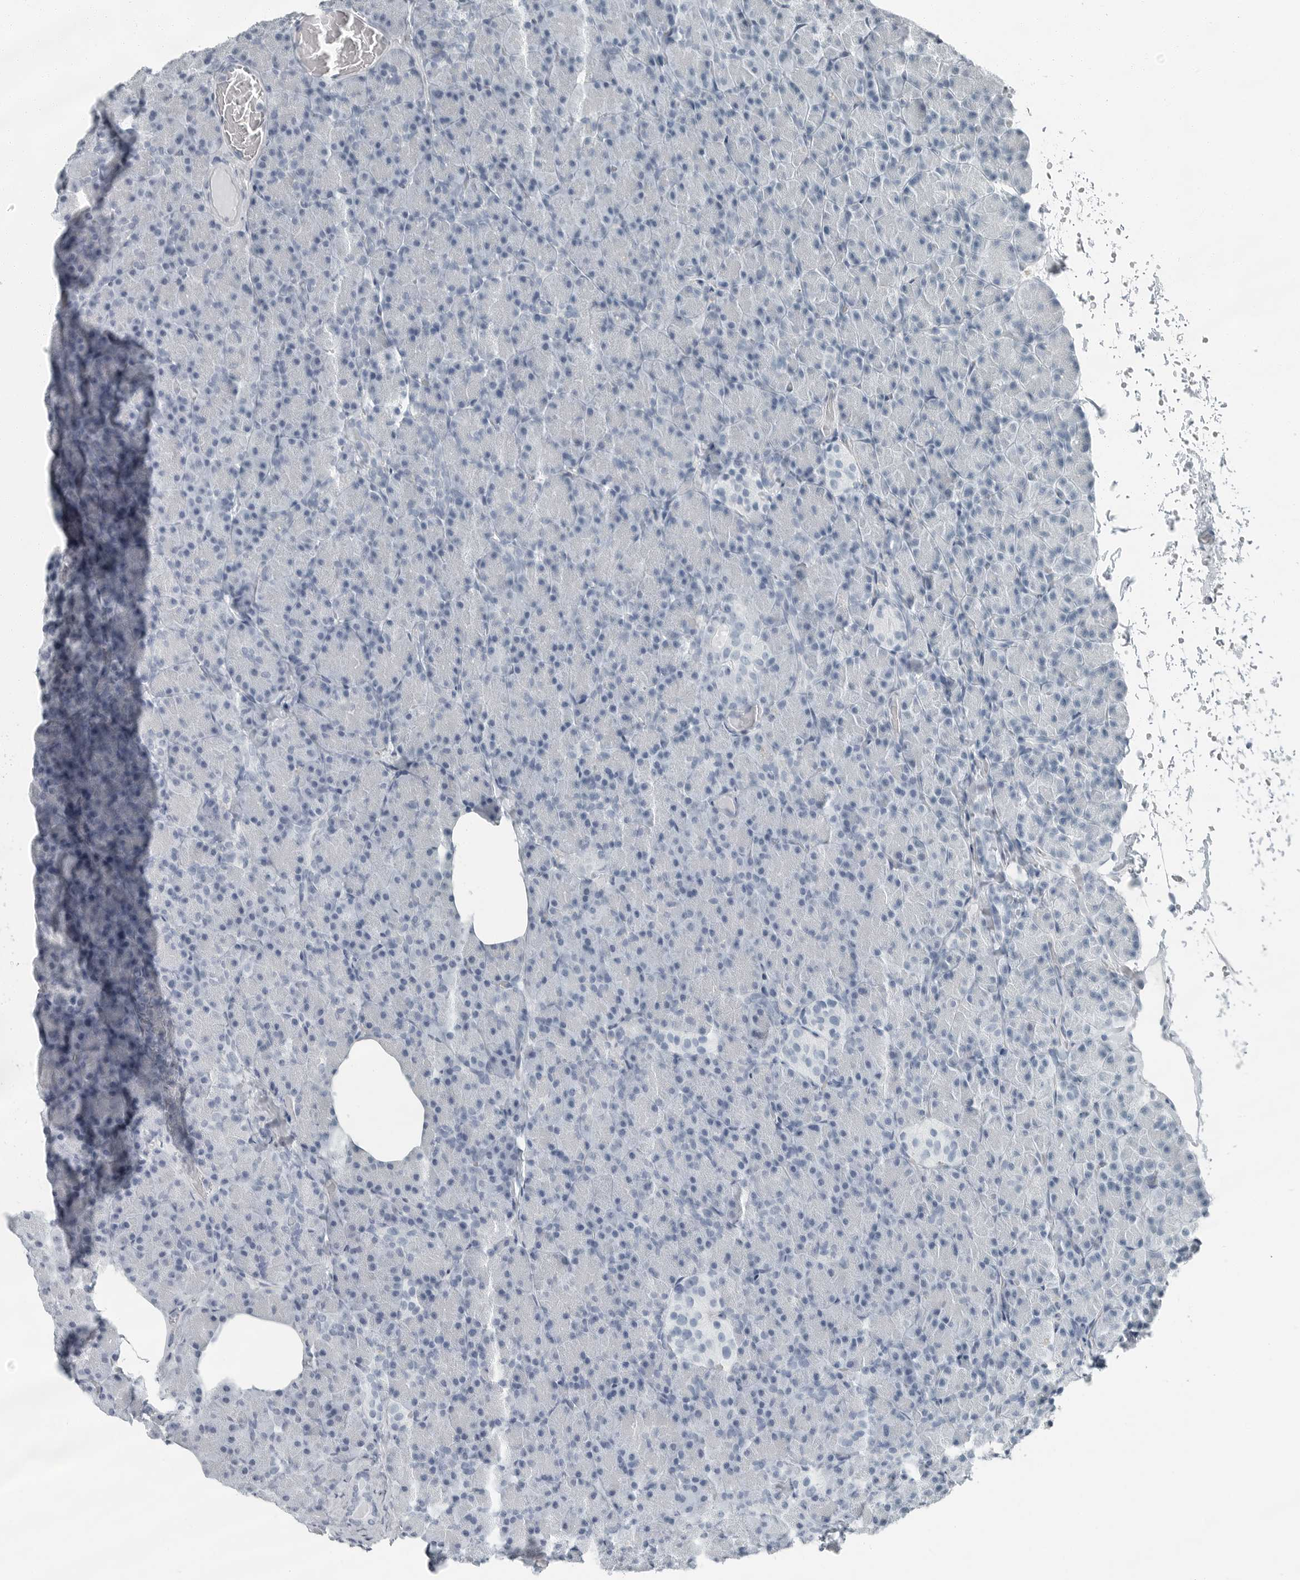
{"staining": {"intensity": "negative", "quantity": "none", "location": "none"}, "tissue": "pancreas", "cell_type": "Exocrine glandular cells", "image_type": "normal", "snomed": [{"axis": "morphology", "description": "Normal tissue, NOS"}, {"axis": "topography", "description": "Pancreas"}], "caption": "Protein analysis of unremarkable pancreas reveals no significant expression in exocrine glandular cells. (DAB (3,3'-diaminobenzidine) immunohistochemistry visualized using brightfield microscopy, high magnification).", "gene": "FABP6", "patient": {"sex": "female", "age": 43}}